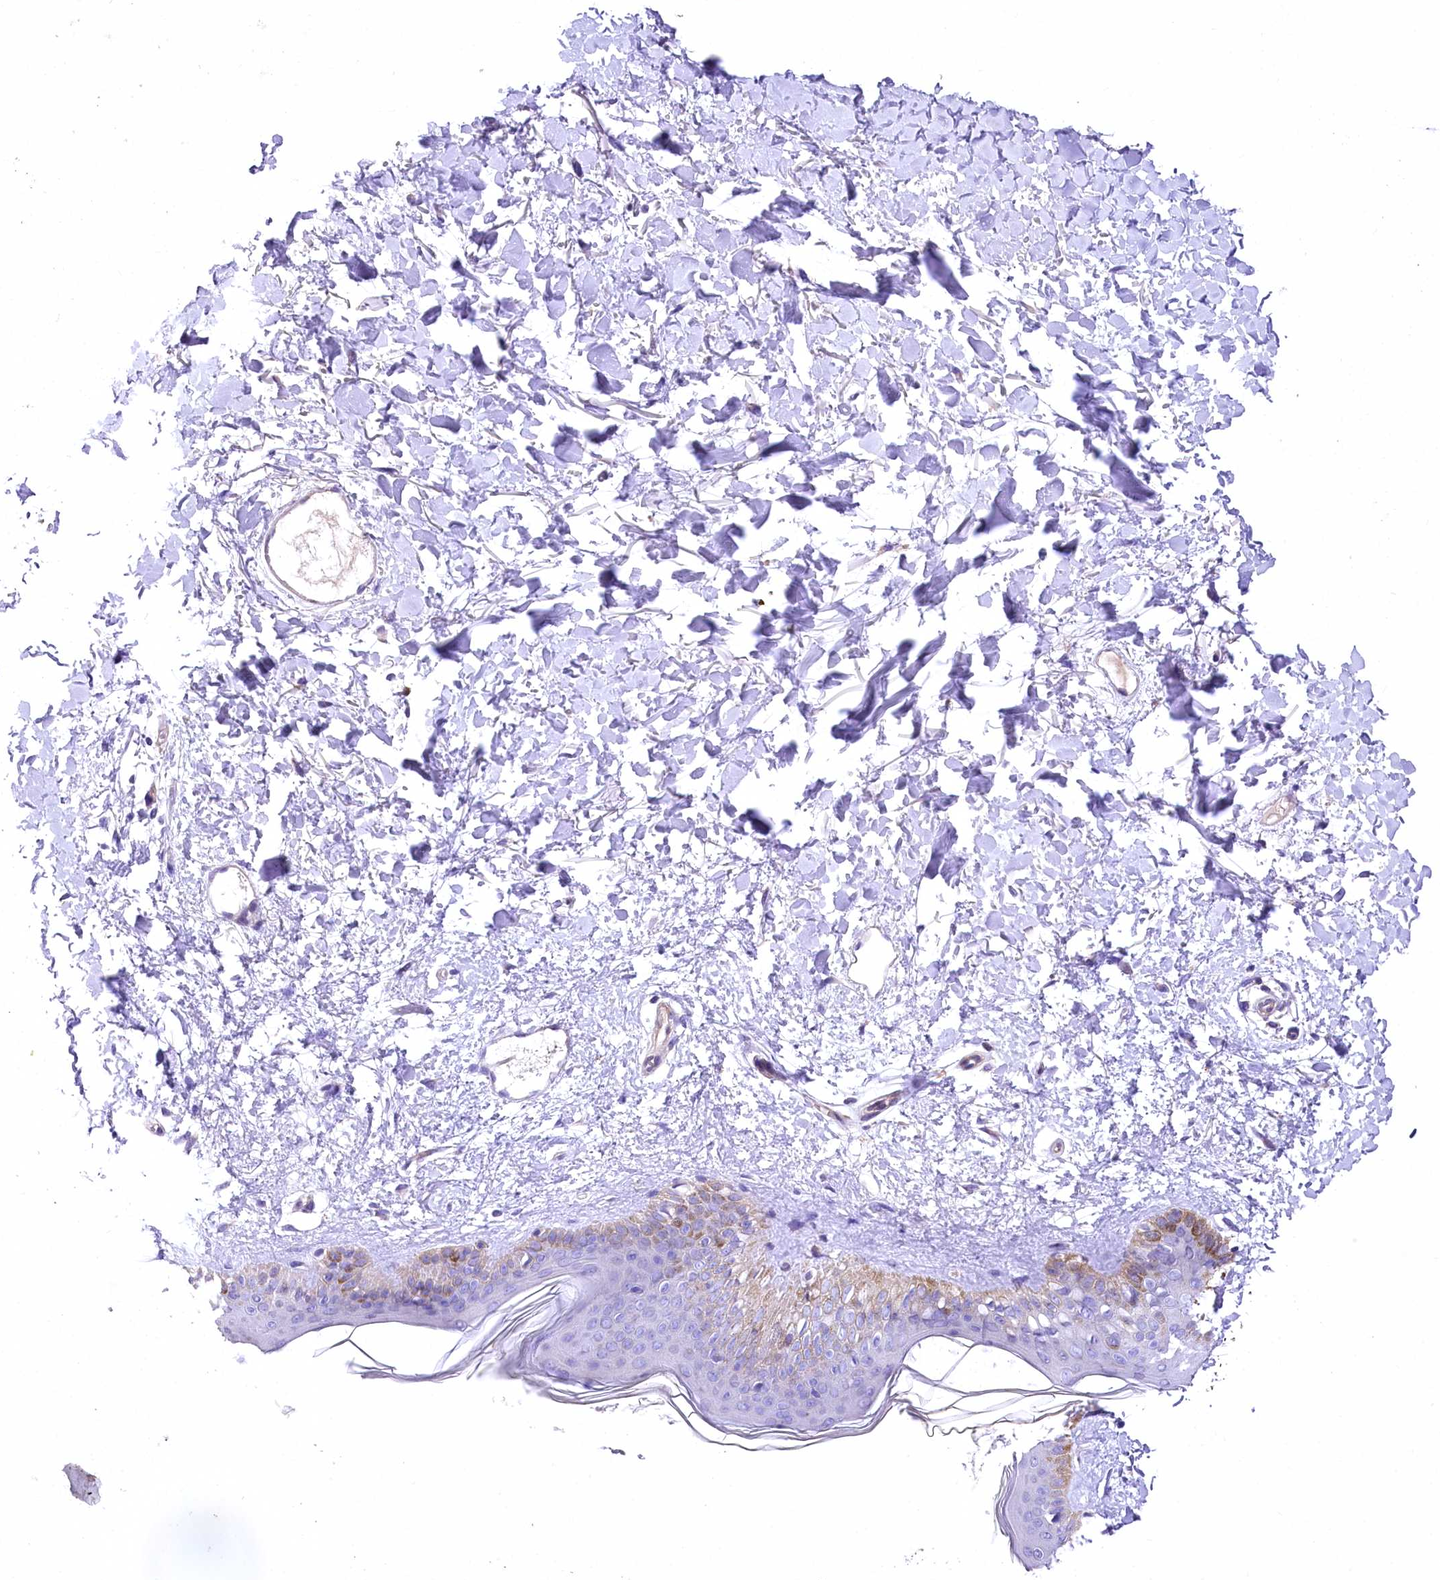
{"staining": {"intensity": "negative", "quantity": "none", "location": "none"}, "tissue": "skin", "cell_type": "Fibroblasts", "image_type": "normal", "snomed": [{"axis": "morphology", "description": "Normal tissue, NOS"}, {"axis": "topography", "description": "Skin"}], "caption": "Human skin stained for a protein using immunohistochemistry (IHC) reveals no staining in fibroblasts.", "gene": "RDH16", "patient": {"sex": "female", "age": 58}}